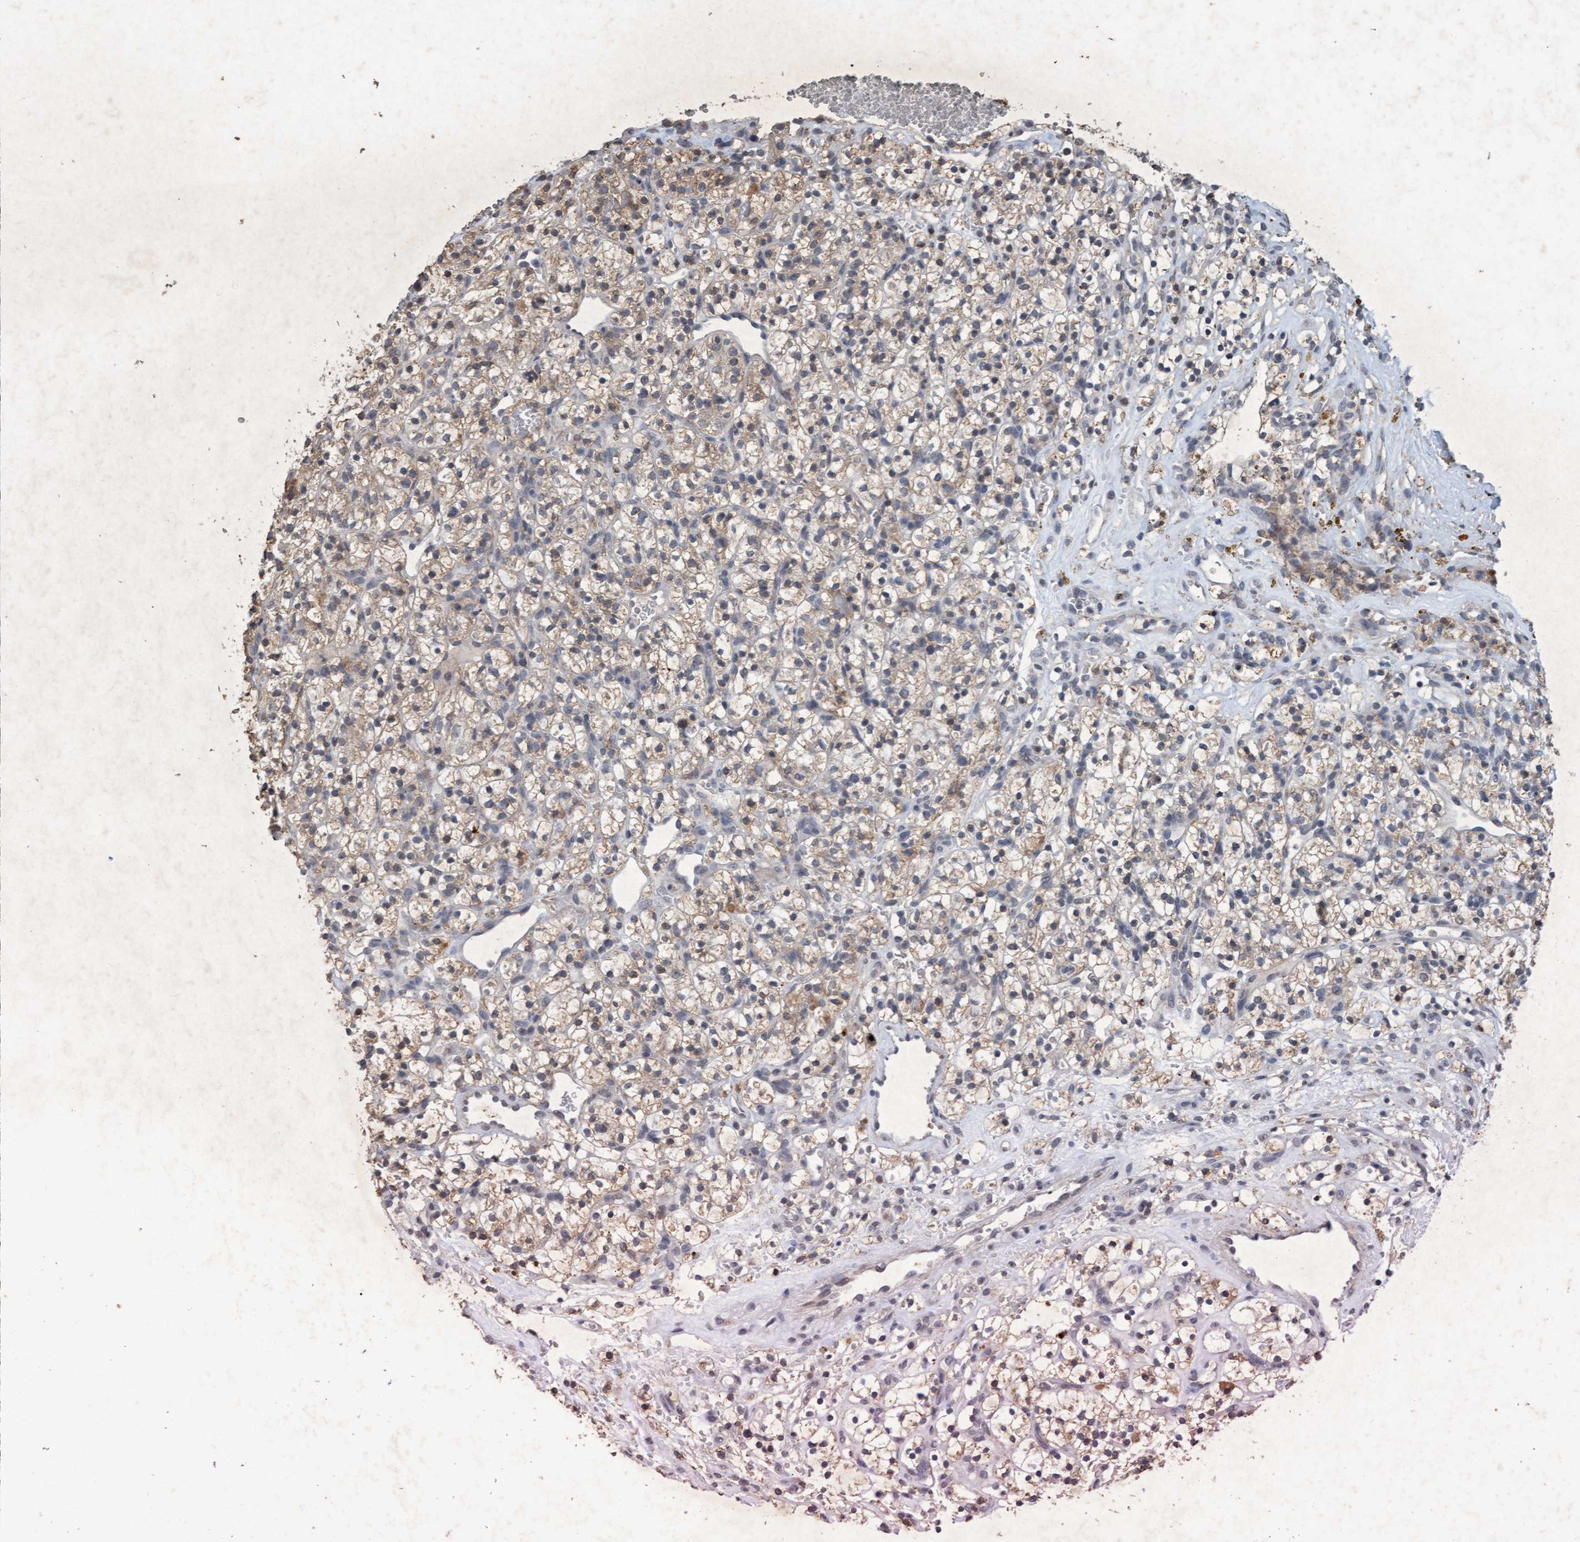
{"staining": {"intensity": "weak", "quantity": "25%-75%", "location": "cytoplasmic/membranous"}, "tissue": "renal cancer", "cell_type": "Tumor cells", "image_type": "cancer", "snomed": [{"axis": "morphology", "description": "Adenocarcinoma, NOS"}, {"axis": "topography", "description": "Kidney"}], "caption": "Protein expression analysis of human adenocarcinoma (renal) reveals weak cytoplasmic/membranous staining in approximately 25%-75% of tumor cells.", "gene": "GALC", "patient": {"sex": "female", "age": 57}}